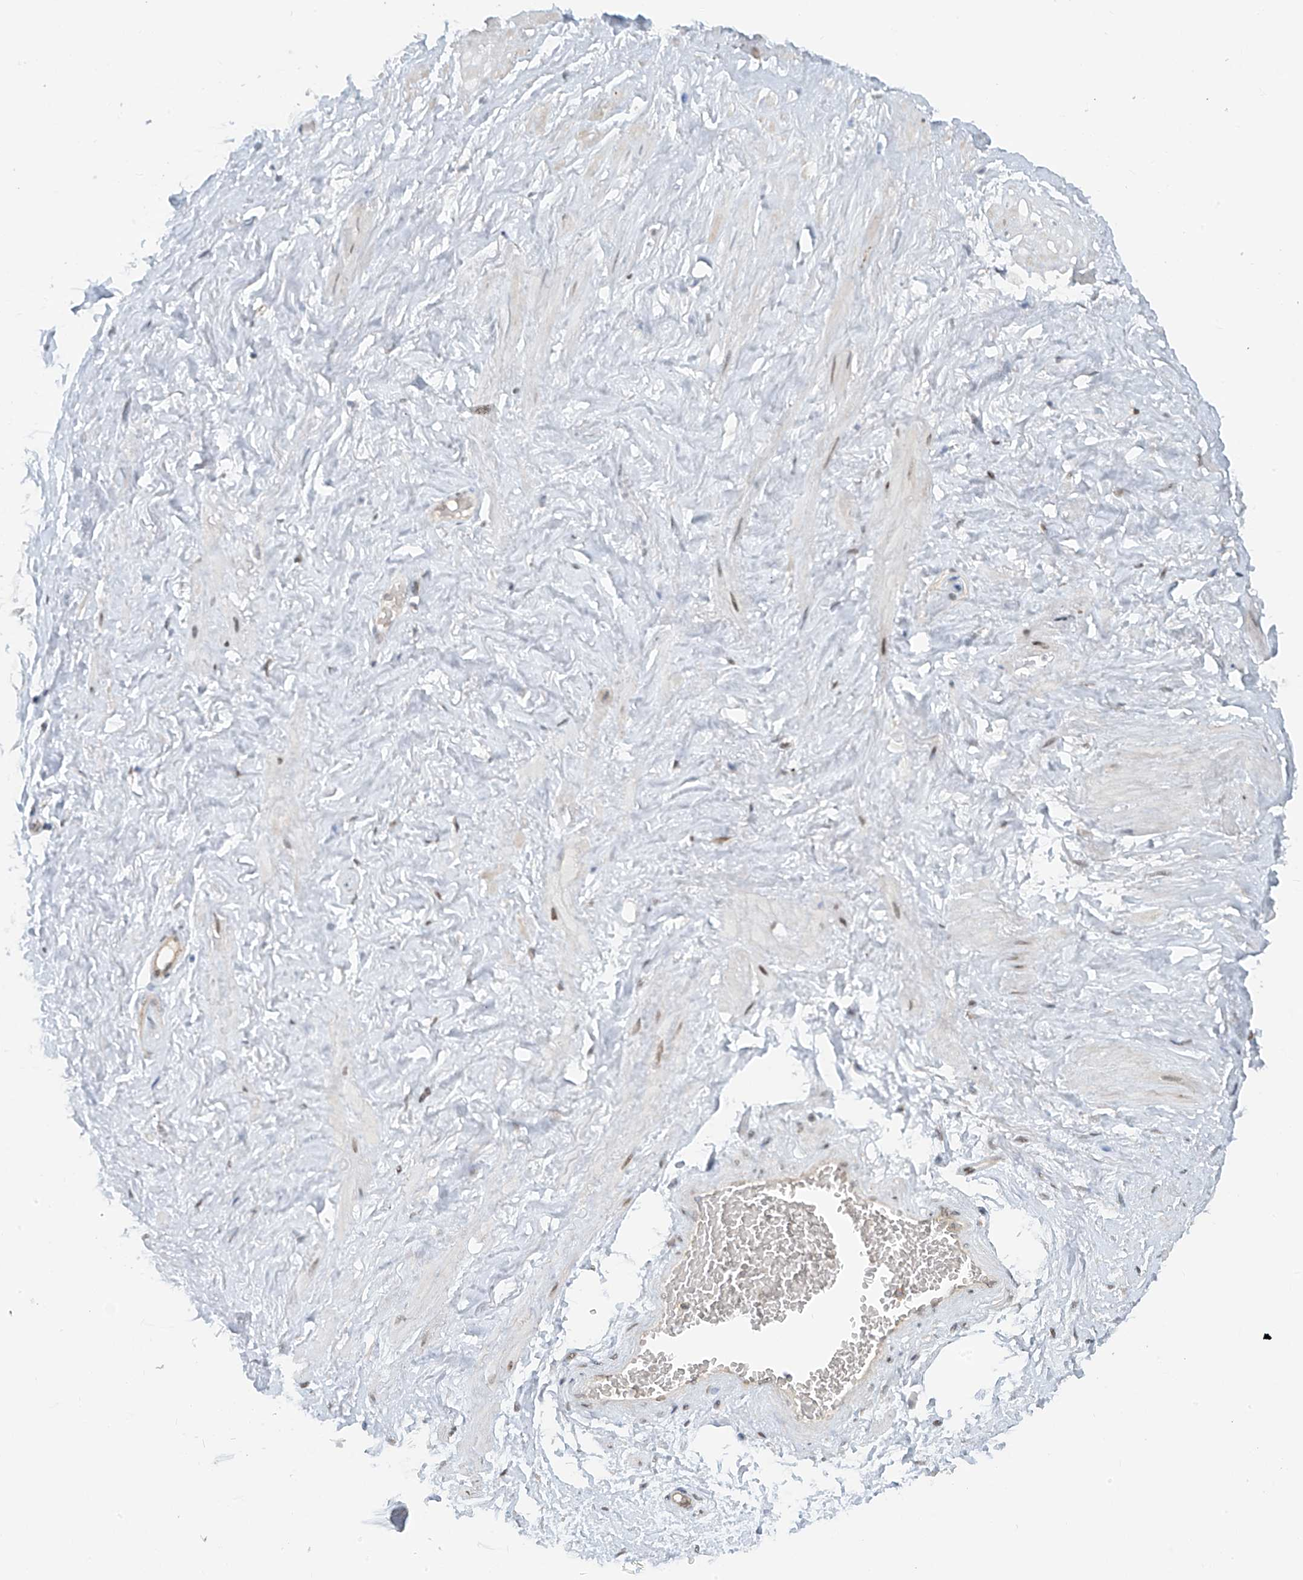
{"staining": {"intensity": "weak", "quantity": "25%-75%", "location": "nuclear"}, "tissue": "adipose tissue", "cell_type": "Adipocytes", "image_type": "normal", "snomed": [{"axis": "morphology", "description": "Normal tissue, NOS"}, {"axis": "morphology", "description": "Adenocarcinoma, Low grade"}, {"axis": "topography", "description": "Prostate"}, {"axis": "topography", "description": "Peripheral nerve tissue"}], "caption": "Immunohistochemical staining of benign adipose tissue reveals 25%-75% levels of weak nuclear protein expression in approximately 25%-75% of adipocytes.", "gene": "MCM9", "patient": {"sex": "male", "age": 63}}